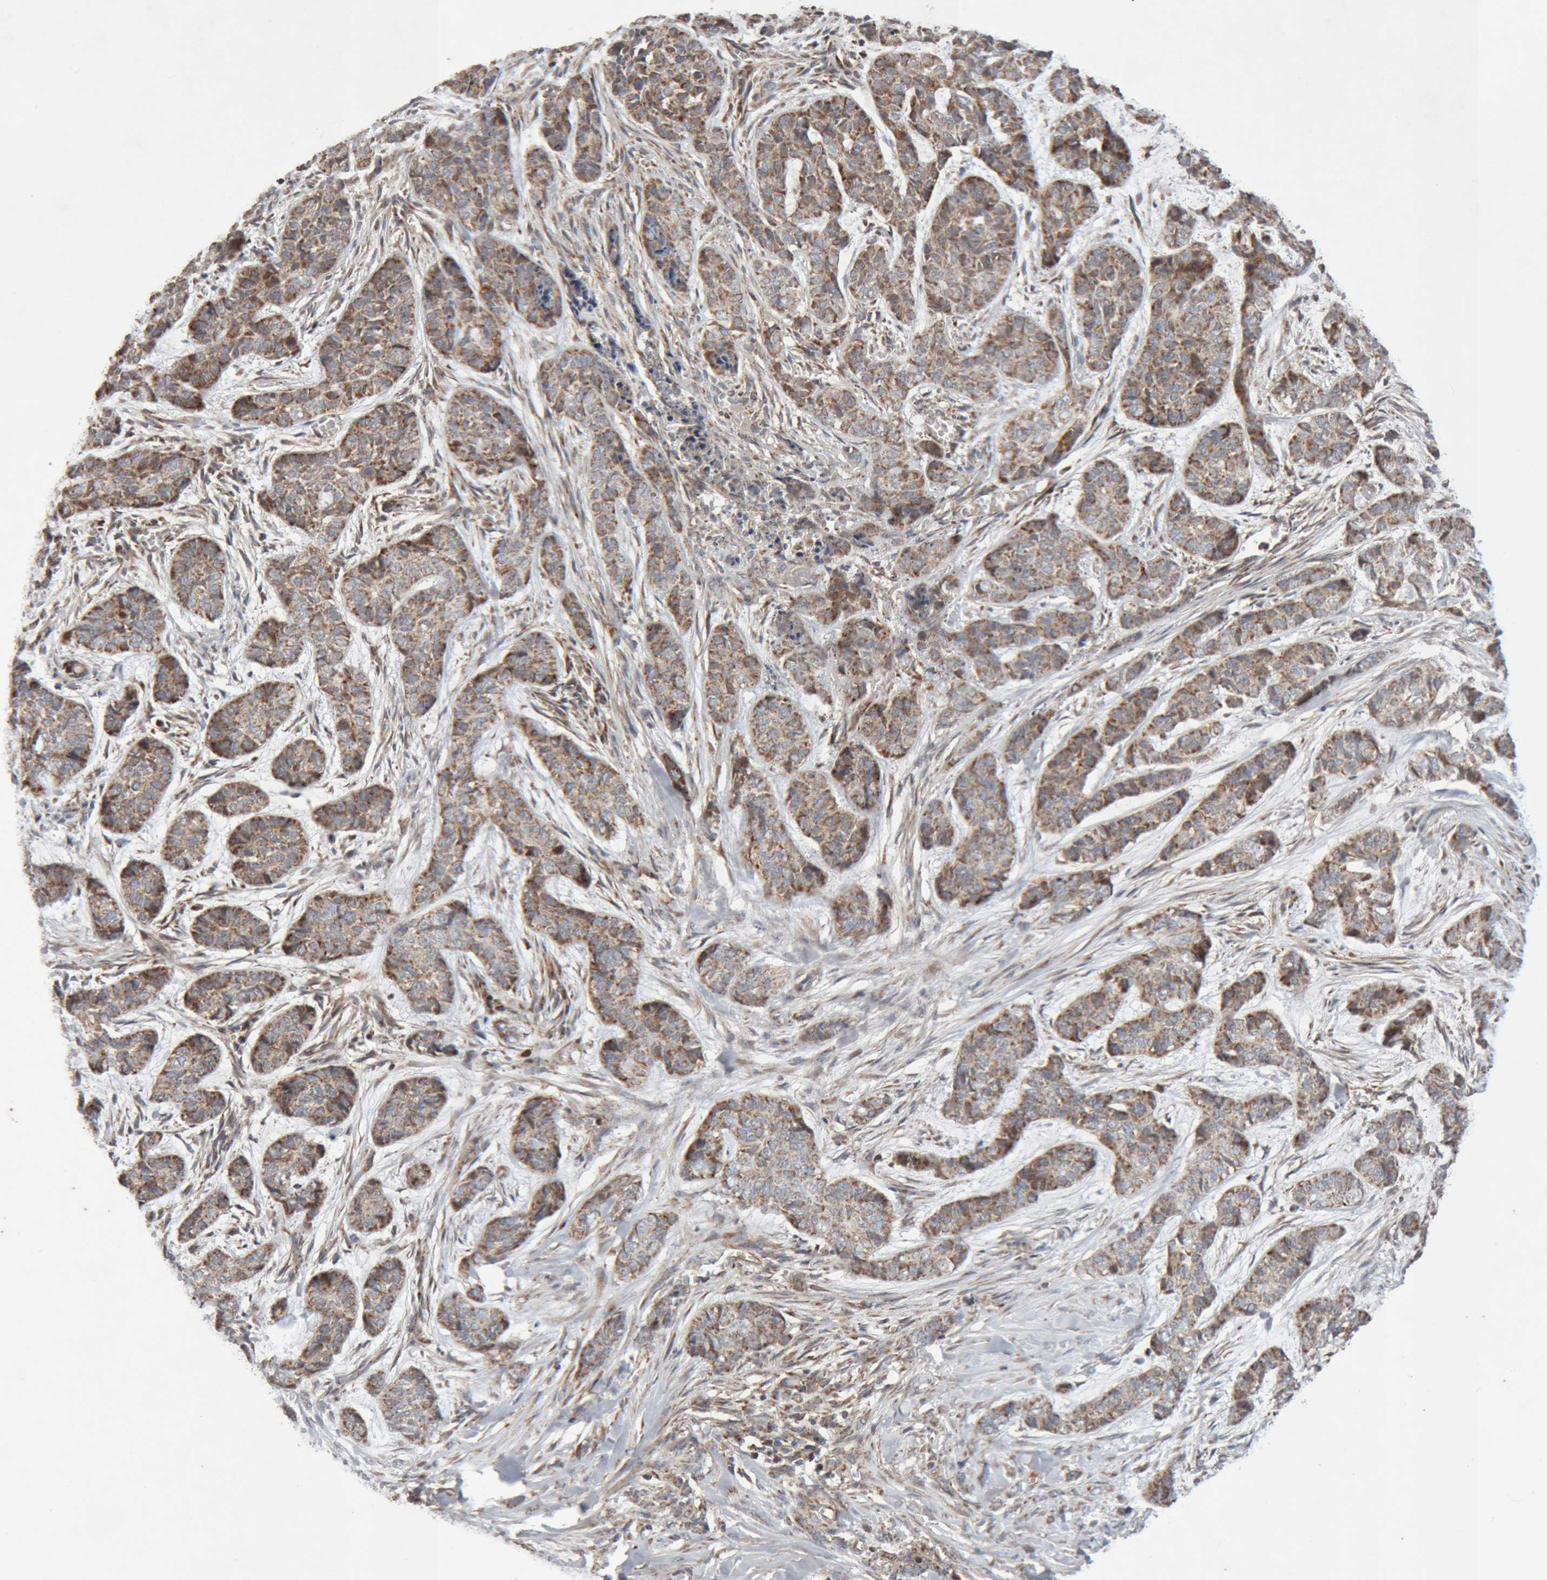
{"staining": {"intensity": "moderate", "quantity": ">75%", "location": "cytoplasmic/membranous"}, "tissue": "skin cancer", "cell_type": "Tumor cells", "image_type": "cancer", "snomed": [{"axis": "morphology", "description": "Basal cell carcinoma"}, {"axis": "topography", "description": "Skin"}], "caption": "Brown immunohistochemical staining in human skin cancer (basal cell carcinoma) displays moderate cytoplasmic/membranous positivity in approximately >75% of tumor cells.", "gene": "KIF21B", "patient": {"sex": "female", "age": 64}}